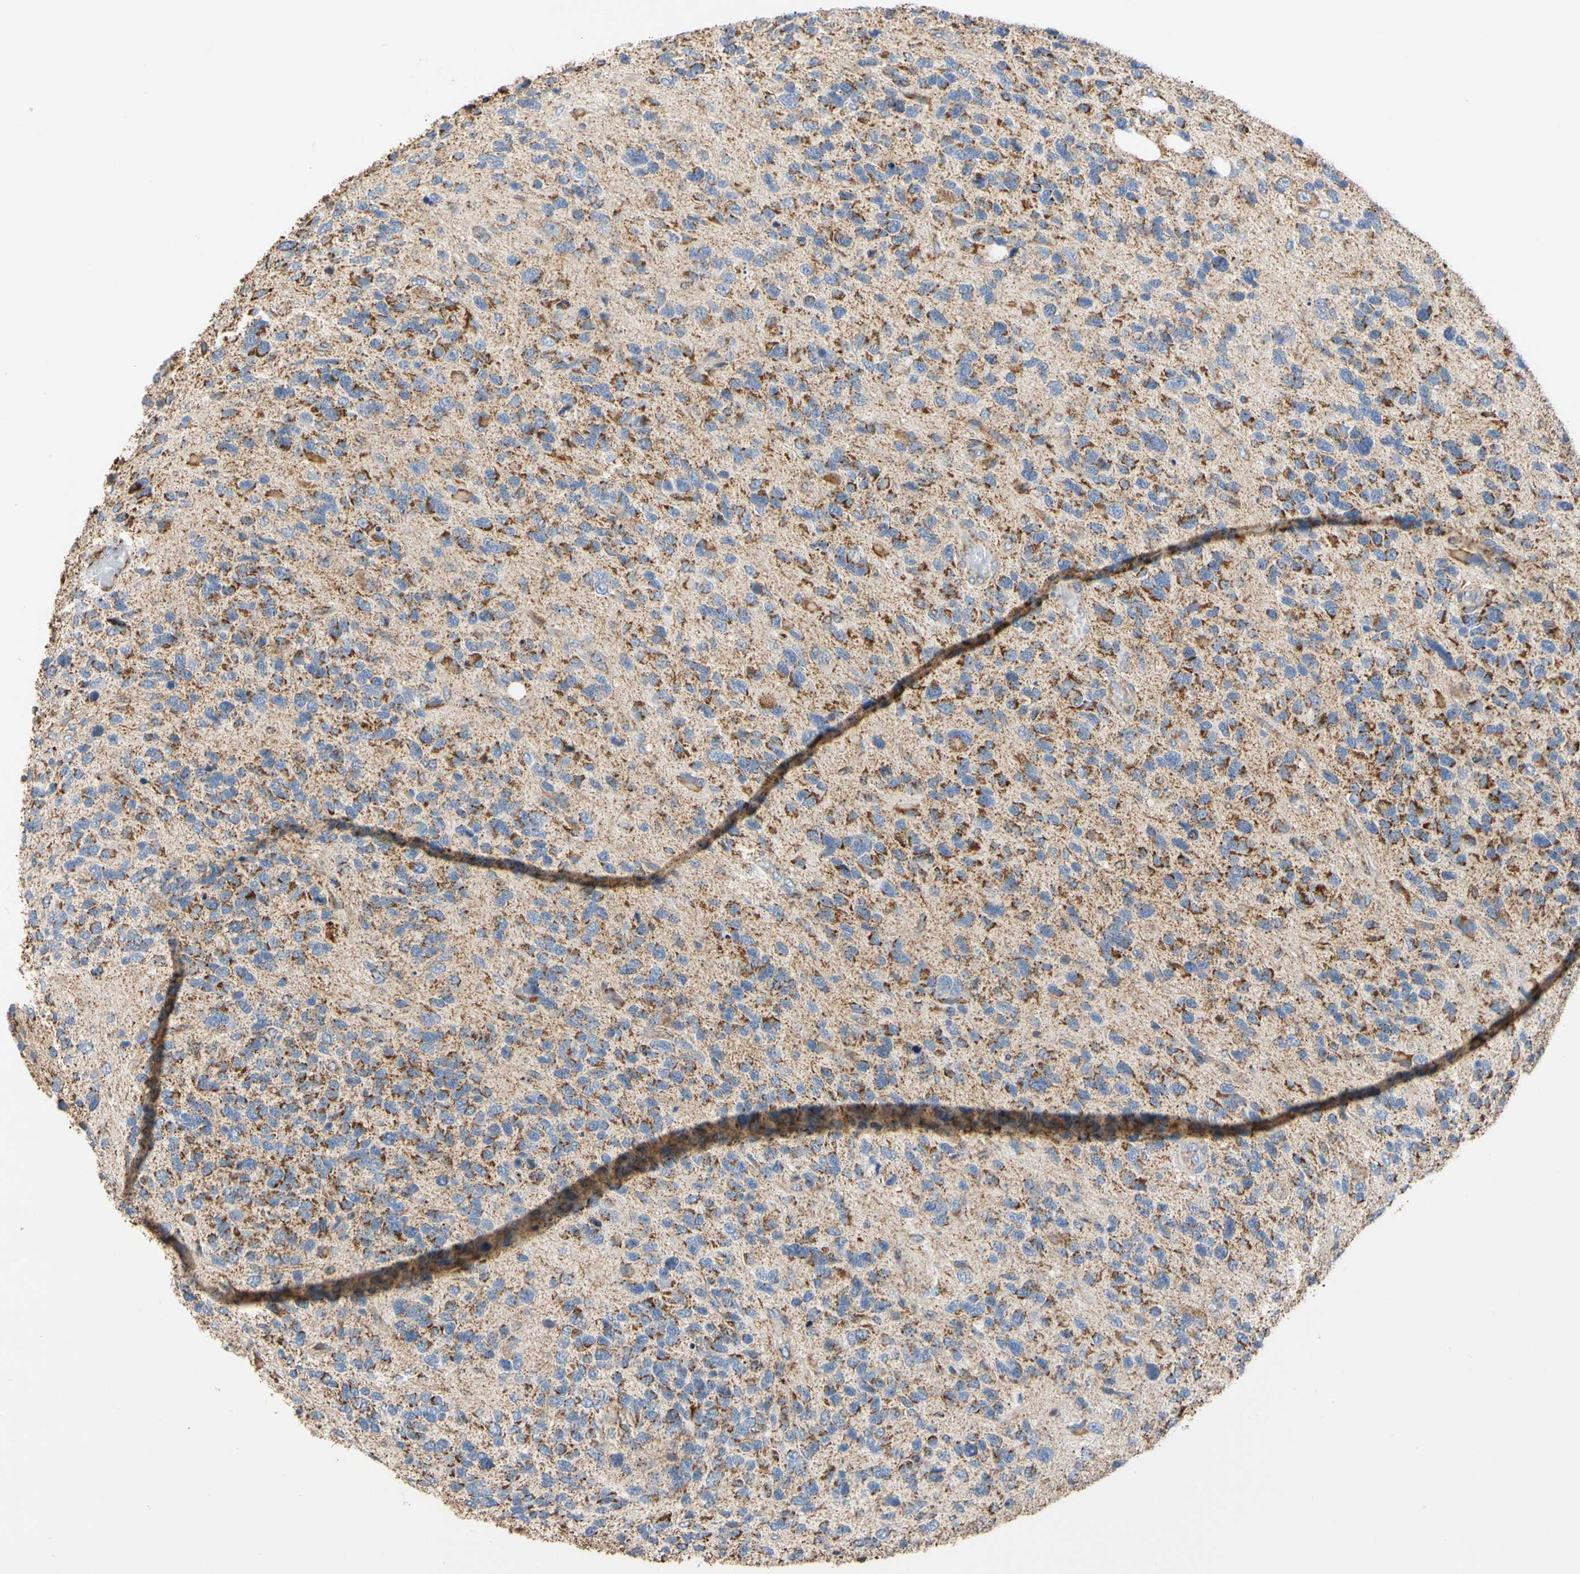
{"staining": {"intensity": "strong", "quantity": ">75%", "location": "cytoplasmic/membranous"}, "tissue": "glioma", "cell_type": "Tumor cells", "image_type": "cancer", "snomed": [{"axis": "morphology", "description": "Glioma, malignant, High grade"}, {"axis": "topography", "description": "Brain"}], "caption": "About >75% of tumor cells in human malignant glioma (high-grade) show strong cytoplasmic/membranous protein positivity as visualized by brown immunohistochemical staining.", "gene": "ACAT1", "patient": {"sex": "female", "age": 58}}